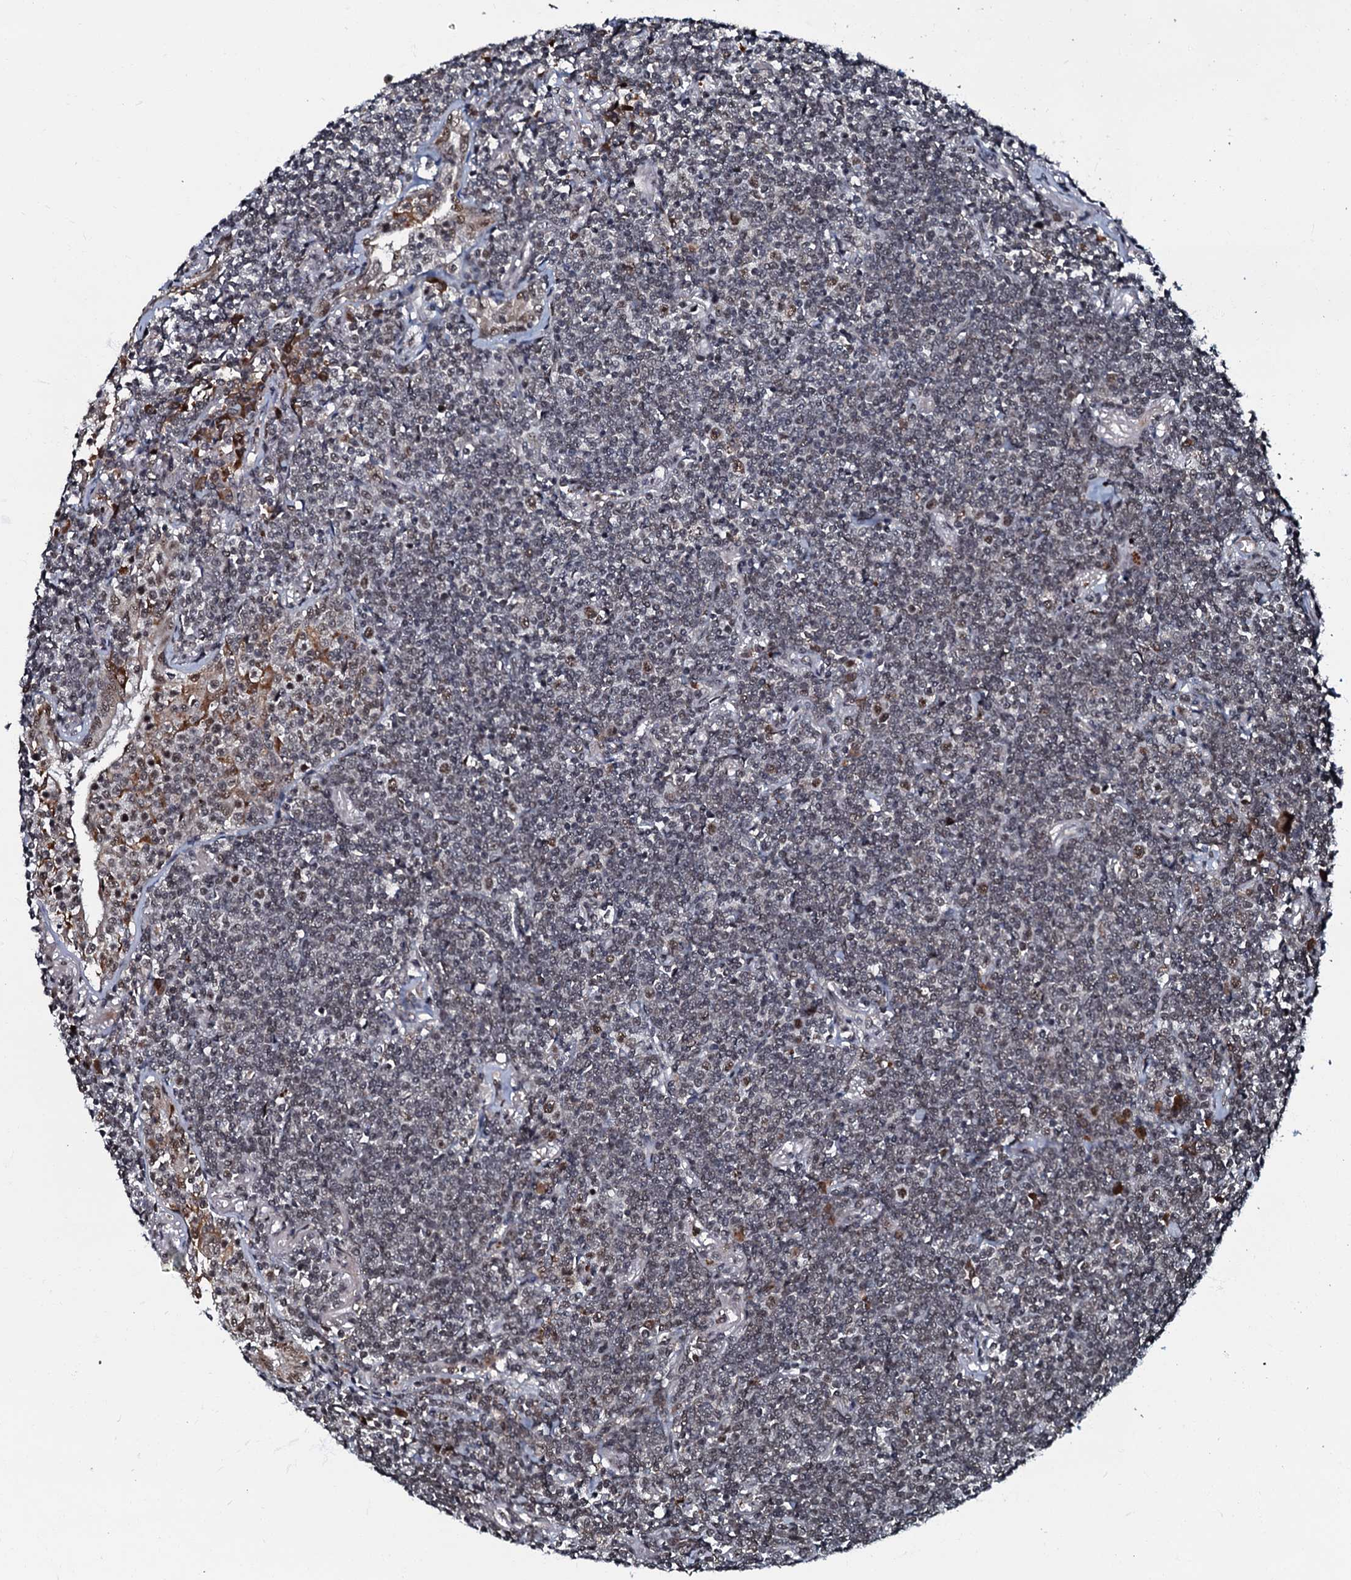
{"staining": {"intensity": "weak", "quantity": "<25%", "location": "nuclear"}, "tissue": "lymphoma", "cell_type": "Tumor cells", "image_type": "cancer", "snomed": [{"axis": "morphology", "description": "Malignant lymphoma, non-Hodgkin's type, Low grade"}, {"axis": "topography", "description": "Lung"}], "caption": "Immunohistochemistry (IHC) histopathology image of lymphoma stained for a protein (brown), which demonstrates no positivity in tumor cells.", "gene": "C18orf32", "patient": {"sex": "female", "age": 71}}